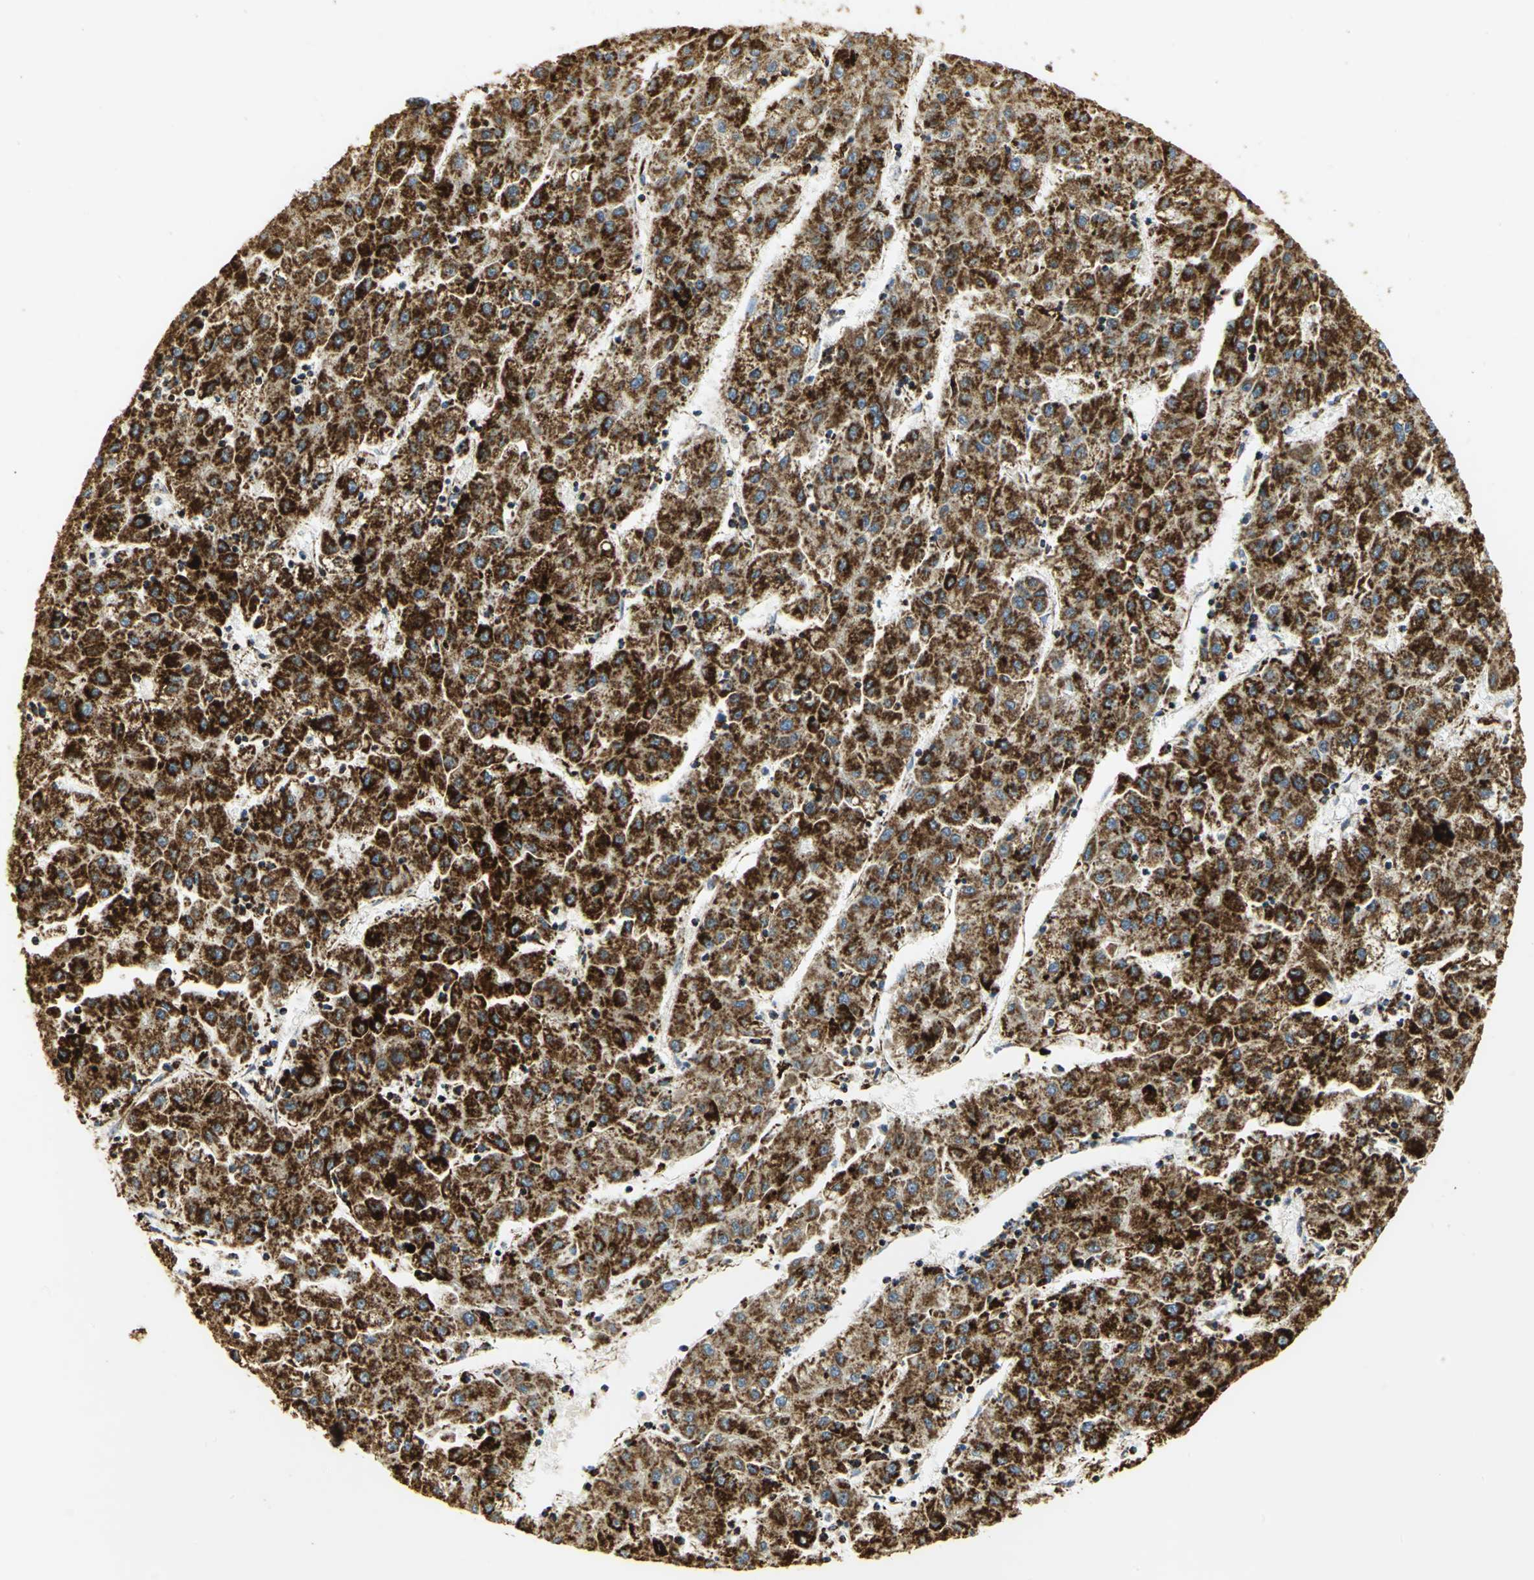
{"staining": {"intensity": "strong", "quantity": ">75%", "location": "cytoplasmic/membranous"}, "tissue": "liver cancer", "cell_type": "Tumor cells", "image_type": "cancer", "snomed": [{"axis": "morphology", "description": "Carcinoma, Hepatocellular, NOS"}, {"axis": "topography", "description": "Liver"}], "caption": "Approximately >75% of tumor cells in liver hepatocellular carcinoma demonstrate strong cytoplasmic/membranous protein positivity as visualized by brown immunohistochemical staining.", "gene": "VDAC1", "patient": {"sex": "male", "age": 72}}